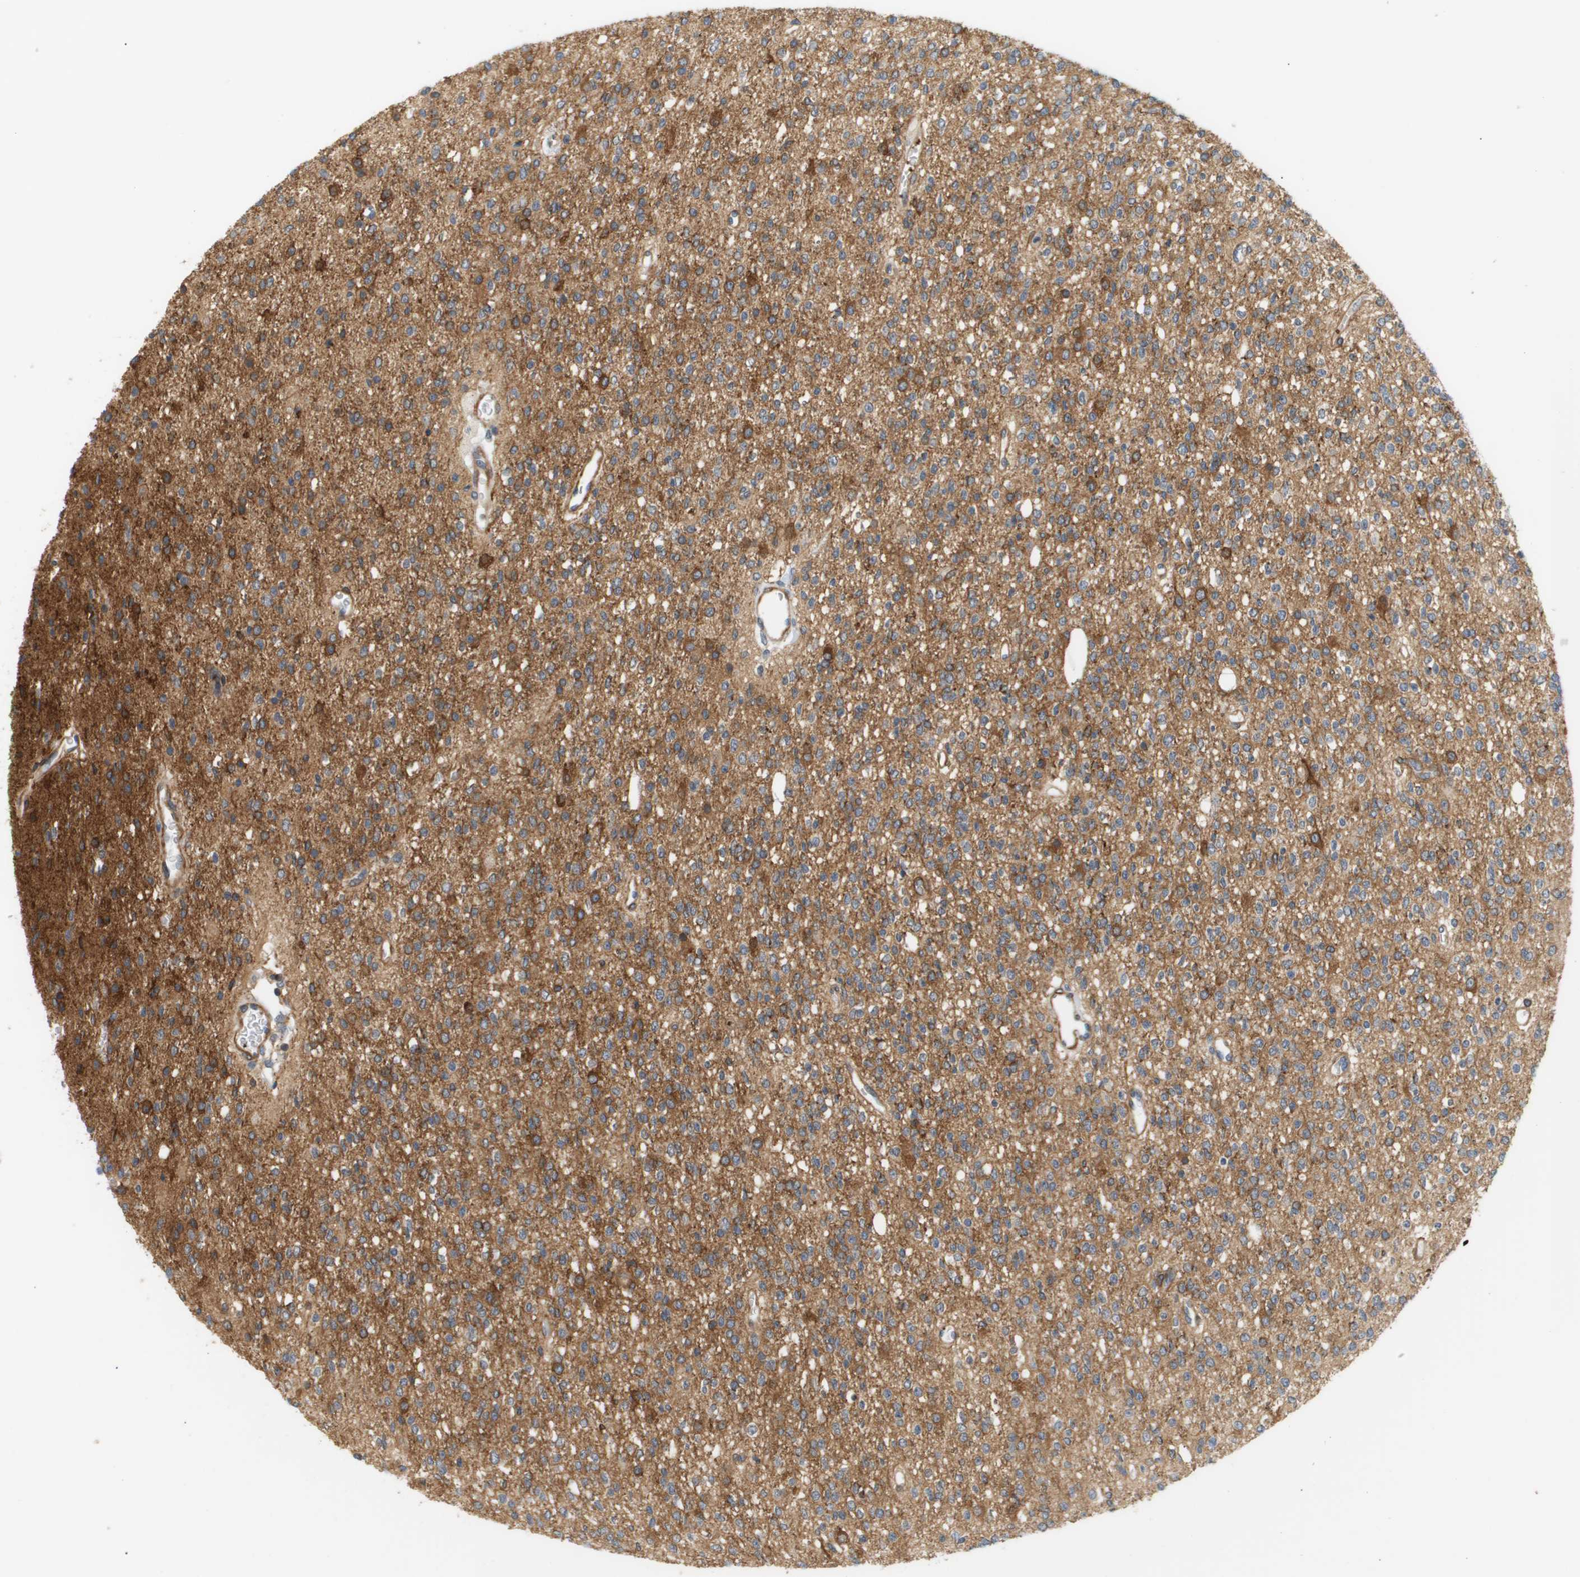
{"staining": {"intensity": "moderate", "quantity": ">75%", "location": "cytoplasmic/membranous"}, "tissue": "glioma", "cell_type": "Tumor cells", "image_type": "cancer", "snomed": [{"axis": "morphology", "description": "Glioma, malignant, High grade"}, {"axis": "topography", "description": "Brain"}], "caption": "High-magnification brightfield microscopy of glioma stained with DAB (brown) and counterstained with hematoxylin (blue). tumor cells exhibit moderate cytoplasmic/membranous staining is identified in approximately>75% of cells.", "gene": "CORO2B", "patient": {"sex": "male", "age": 34}}